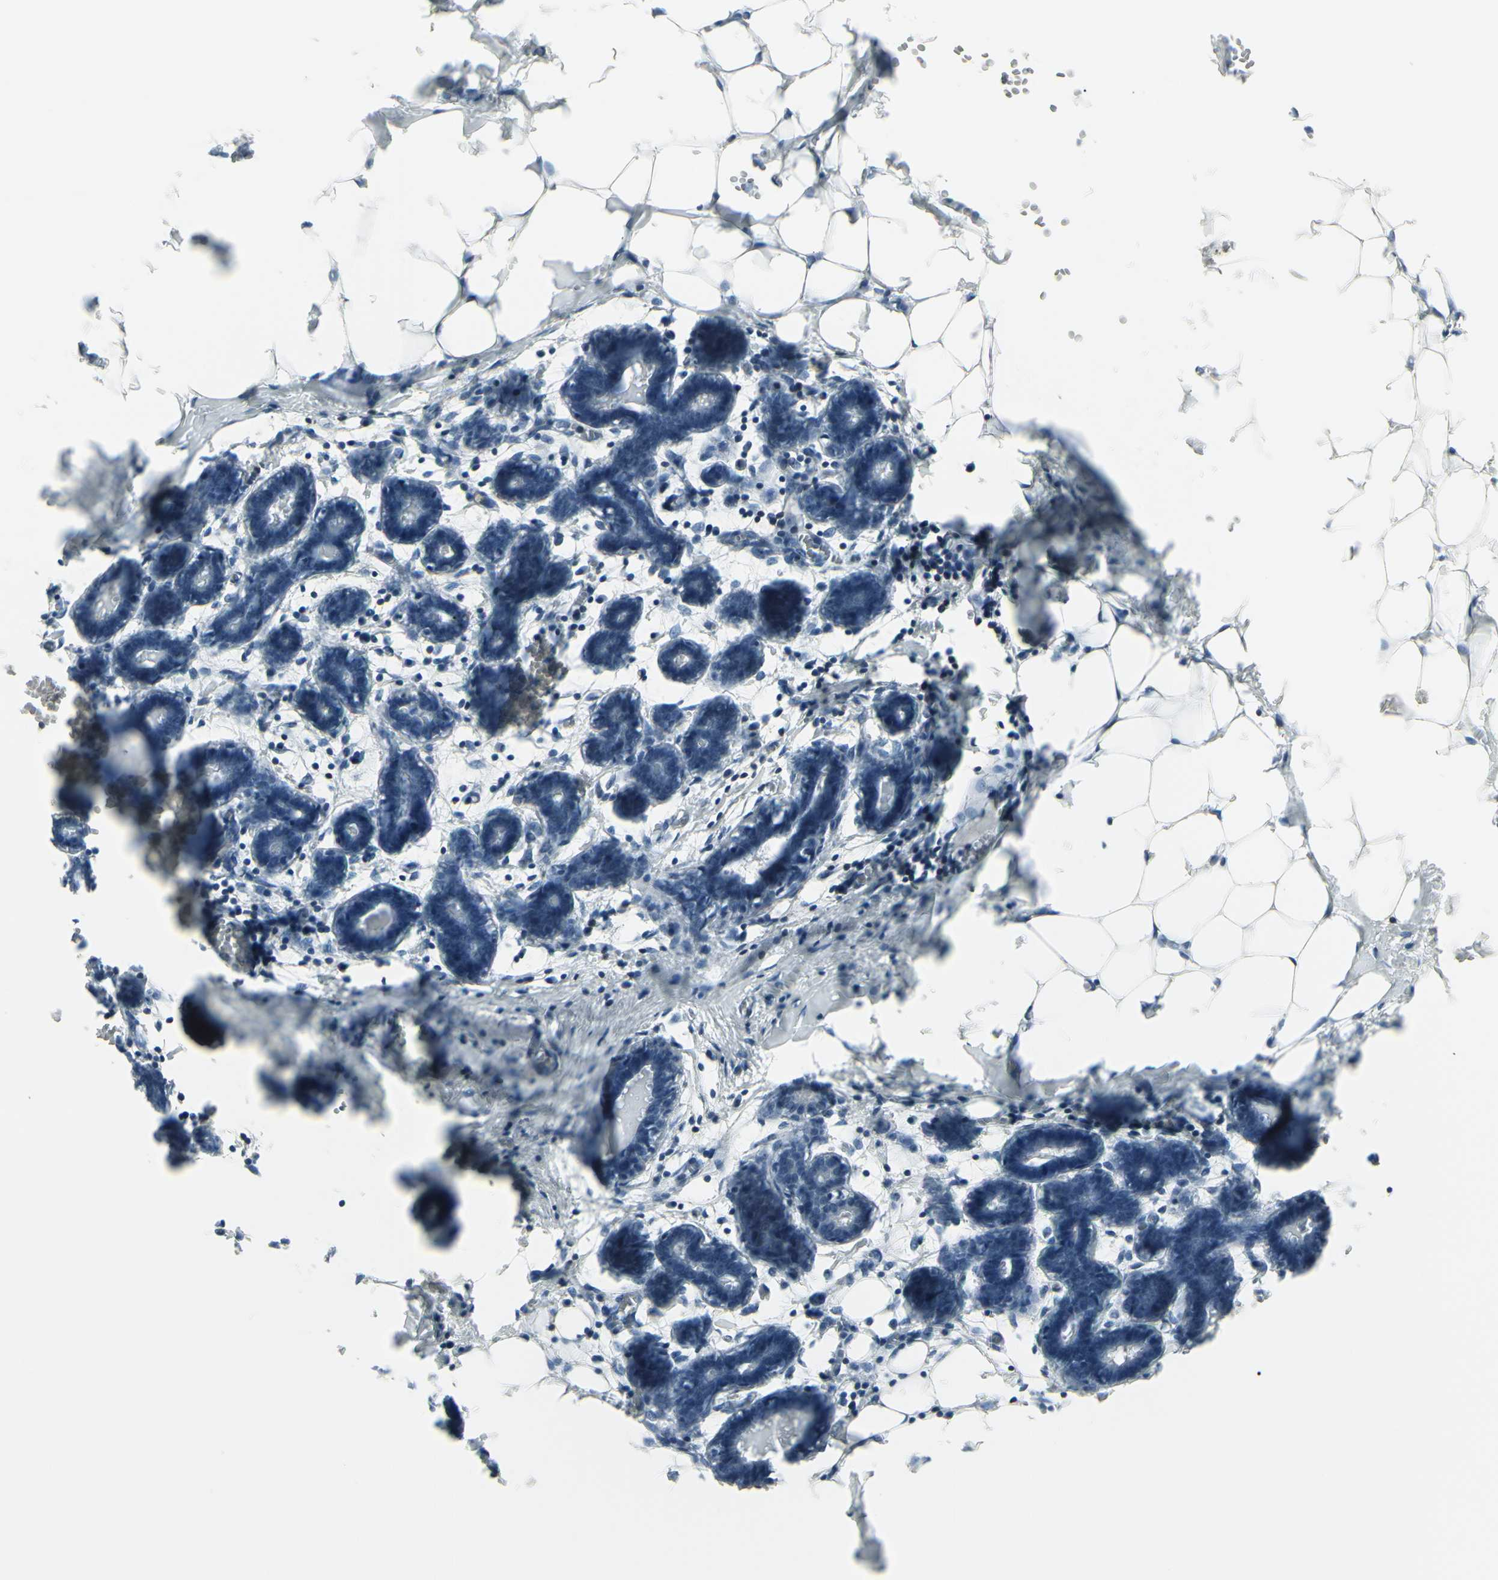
{"staining": {"intensity": "negative", "quantity": "none", "location": "none"}, "tissue": "breast", "cell_type": "Adipocytes", "image_type": "normal", "snomed": [{"axis": "morphology", "description": "Normal tissue, NOS"}, {"axis": "topography", "description": "Breast"}], "caption": "This is a micrograph of immunohistochemistry staining of normal breast, which shows no expression in adipocytes. (Brightfield microscopy of DAB (3,3'-diaminobenzidine) IHC at high magnification).", "gene": "CD79B", "patient": {"sex": "female", "age": 27}}